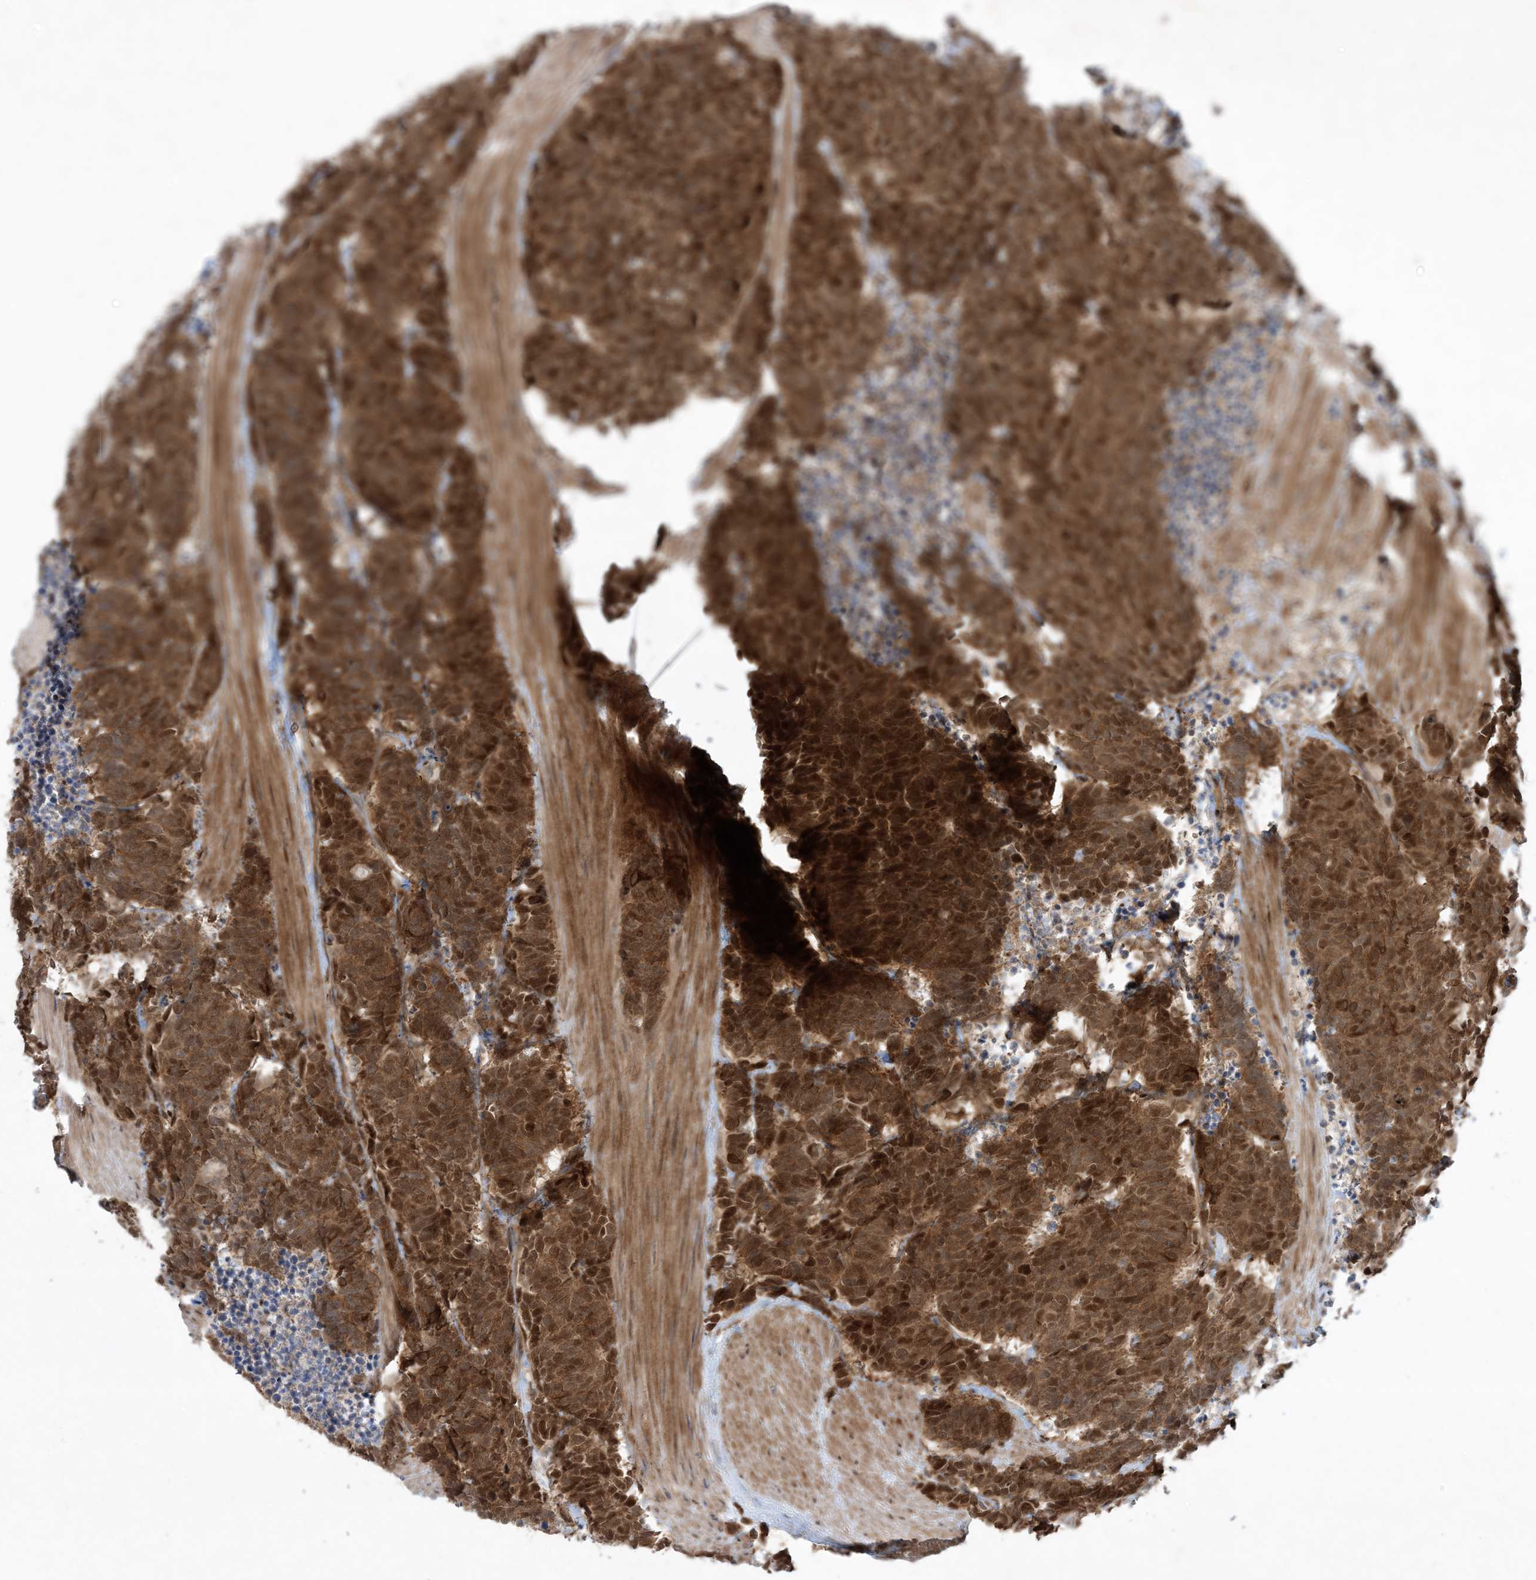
{"staining": {"intensity": "moderate", "quantity": ">75%", "location": "cytoplasmic/membranous,nuclear"}, "tissue": "carcinoid", "cell_type": "Tumor cells", "image_type": "cancer", "snomed": [{"axis": "morphology", "description": "Carcinoma, NOS"}, {"axis": "morphology", "description": "Carcinoid, malignant, NOS"}, {"axis": "topography", "description": "Urinary bladder"}], "caption": "Moderate cytoplasmic/membranous and nuclear expression for a protein is identified in about >75% of tumor cells of carcinoid using immunohistochemistry (IHC).", "gene": "STAM2", "patient": {"sex": "male", "age": 57}}